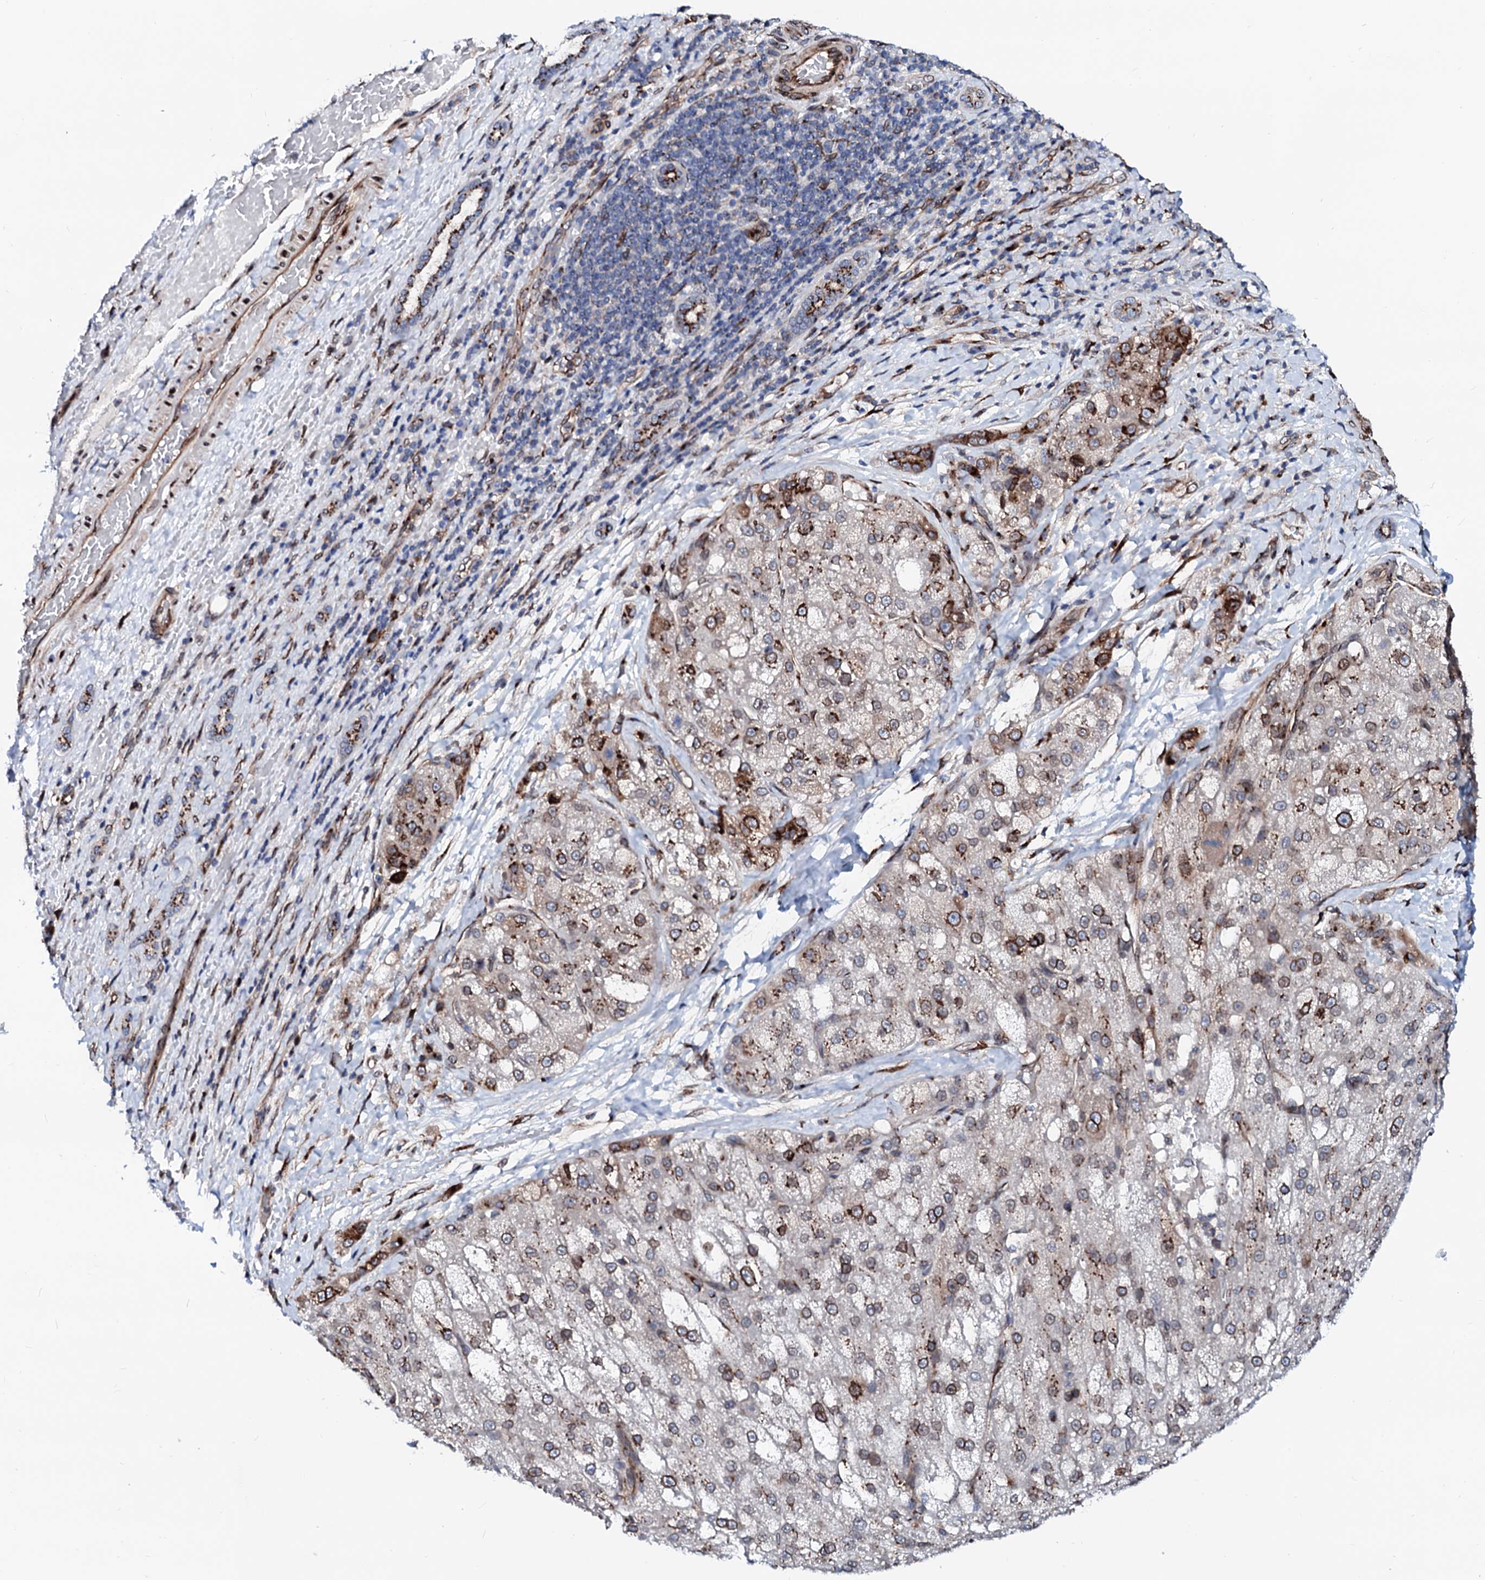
{"staining": {"intensity": "strong", "quantity": "<25%", "location": "cytoplasmic/membranous"}, "tissue": "liver cancer", "cell_type": "Tumor cells", "image_type": "cancer", "snomed": [{"axis": "morphology", "description": "Normal tissue, NOS"}, {"axis": "morphology", "description": "Carcinoma, Hepatocellular, NOS"}, {"axis": "topography", "description": "Liver"}], "caption": "A micrograph showing strong cytoplasmic/membranous expression in about <25% of tumor cells in liver cancer, as visualized by brown immunohistochemical staining.", "gene": "TMCO3", "patient": {"sex": "male", "age": 57}}